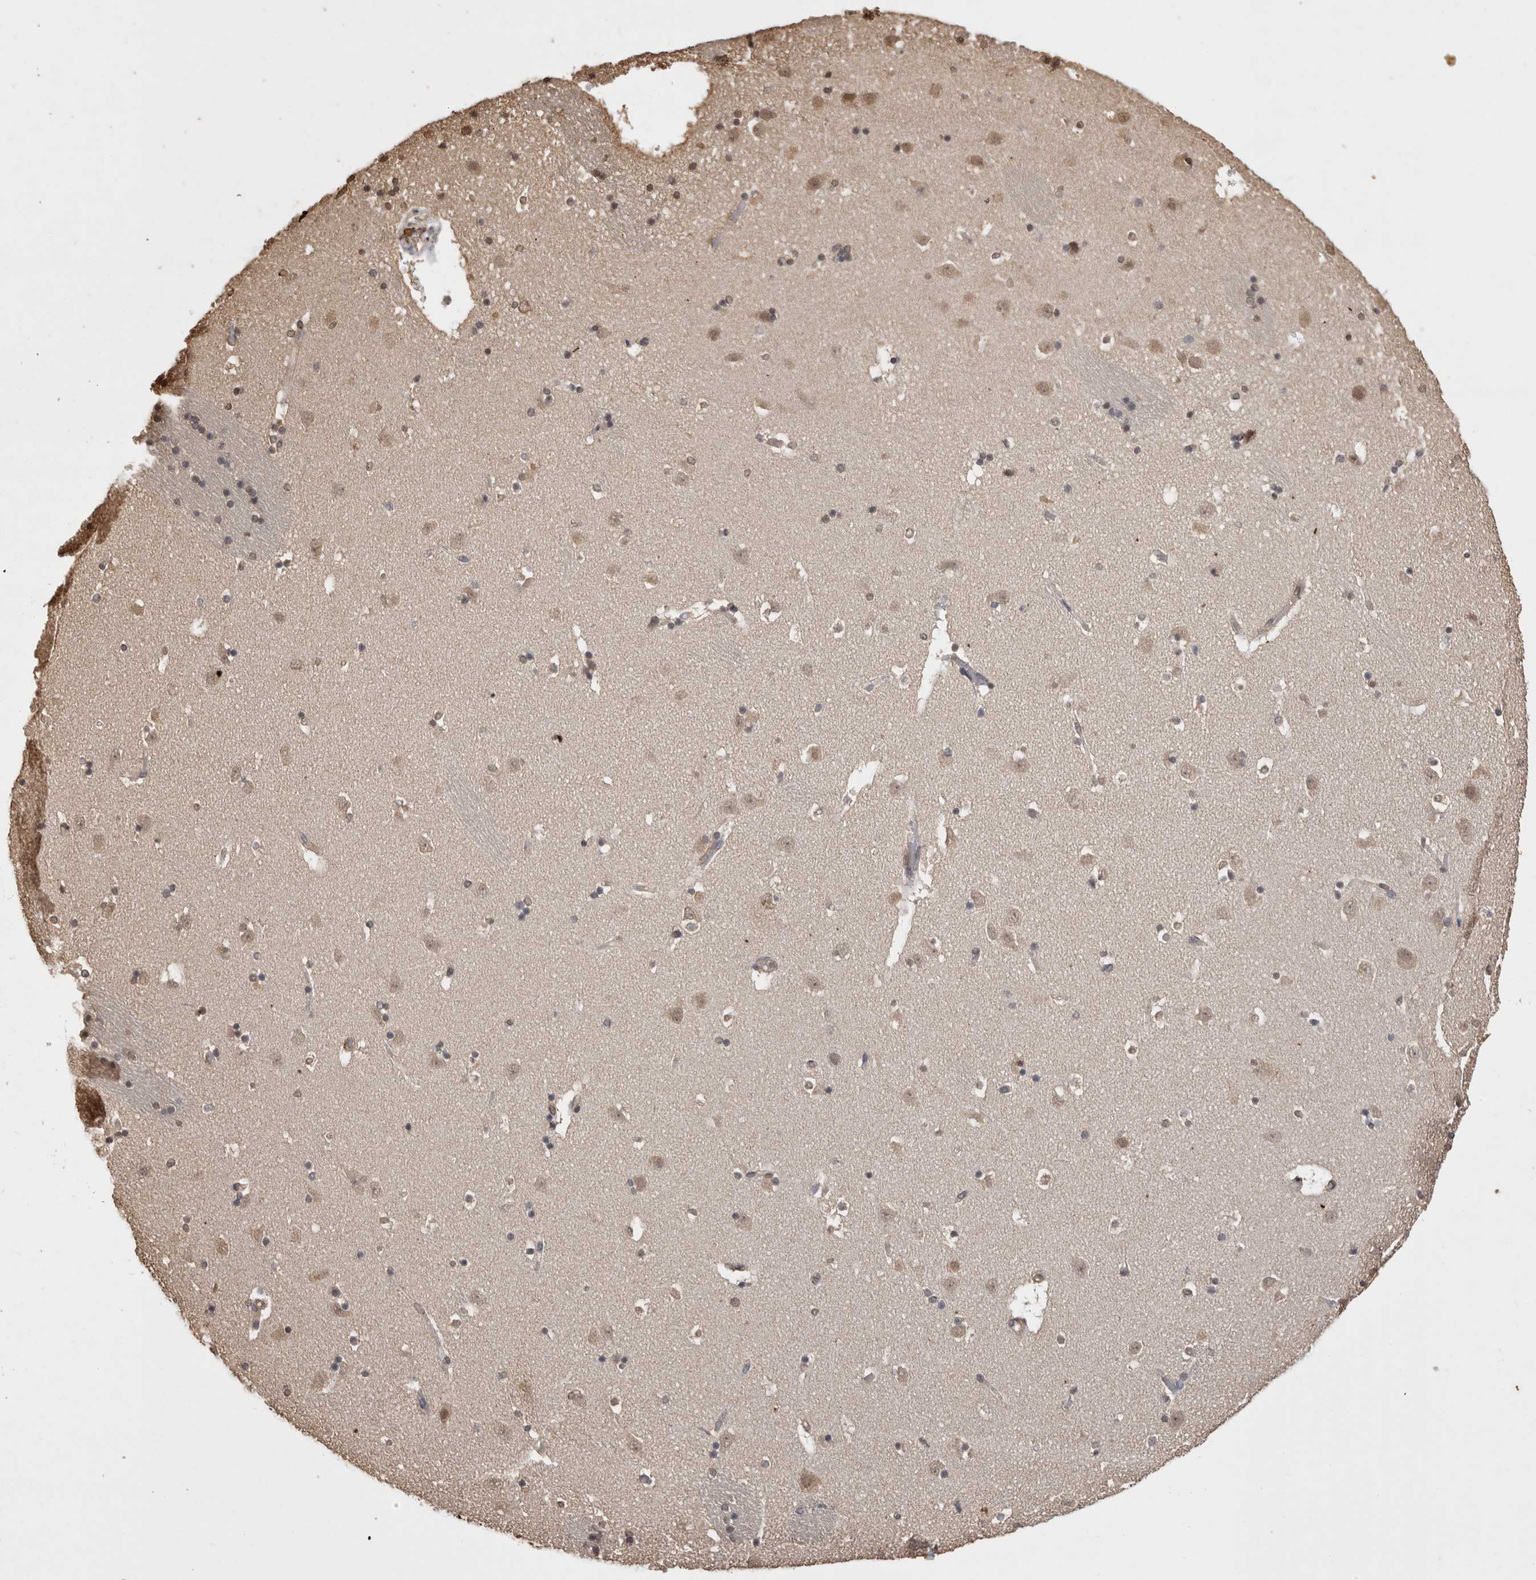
{"staining": {"intensity": "moderate", "quantity": "<25%", "location": "cytoplasmic/membranous,nuclear"}, "tissue": "caudate", "cell_type": "Glial cells", "image_type": "normal", "snomed": [{"axis": "morphology", "description": "Normal tissue, NOS"}, {"axis": "topography", "description": "Lateral ventricle wall"}], "caption": "Brown immunohistochemical staining in normal caudate demonstrates moderate cytoplasmic/membranous,nuclear expression in approximately <25% of glial cells.", "gene": "SOCS5", "patient": {"sex": "male", "age": 45}}